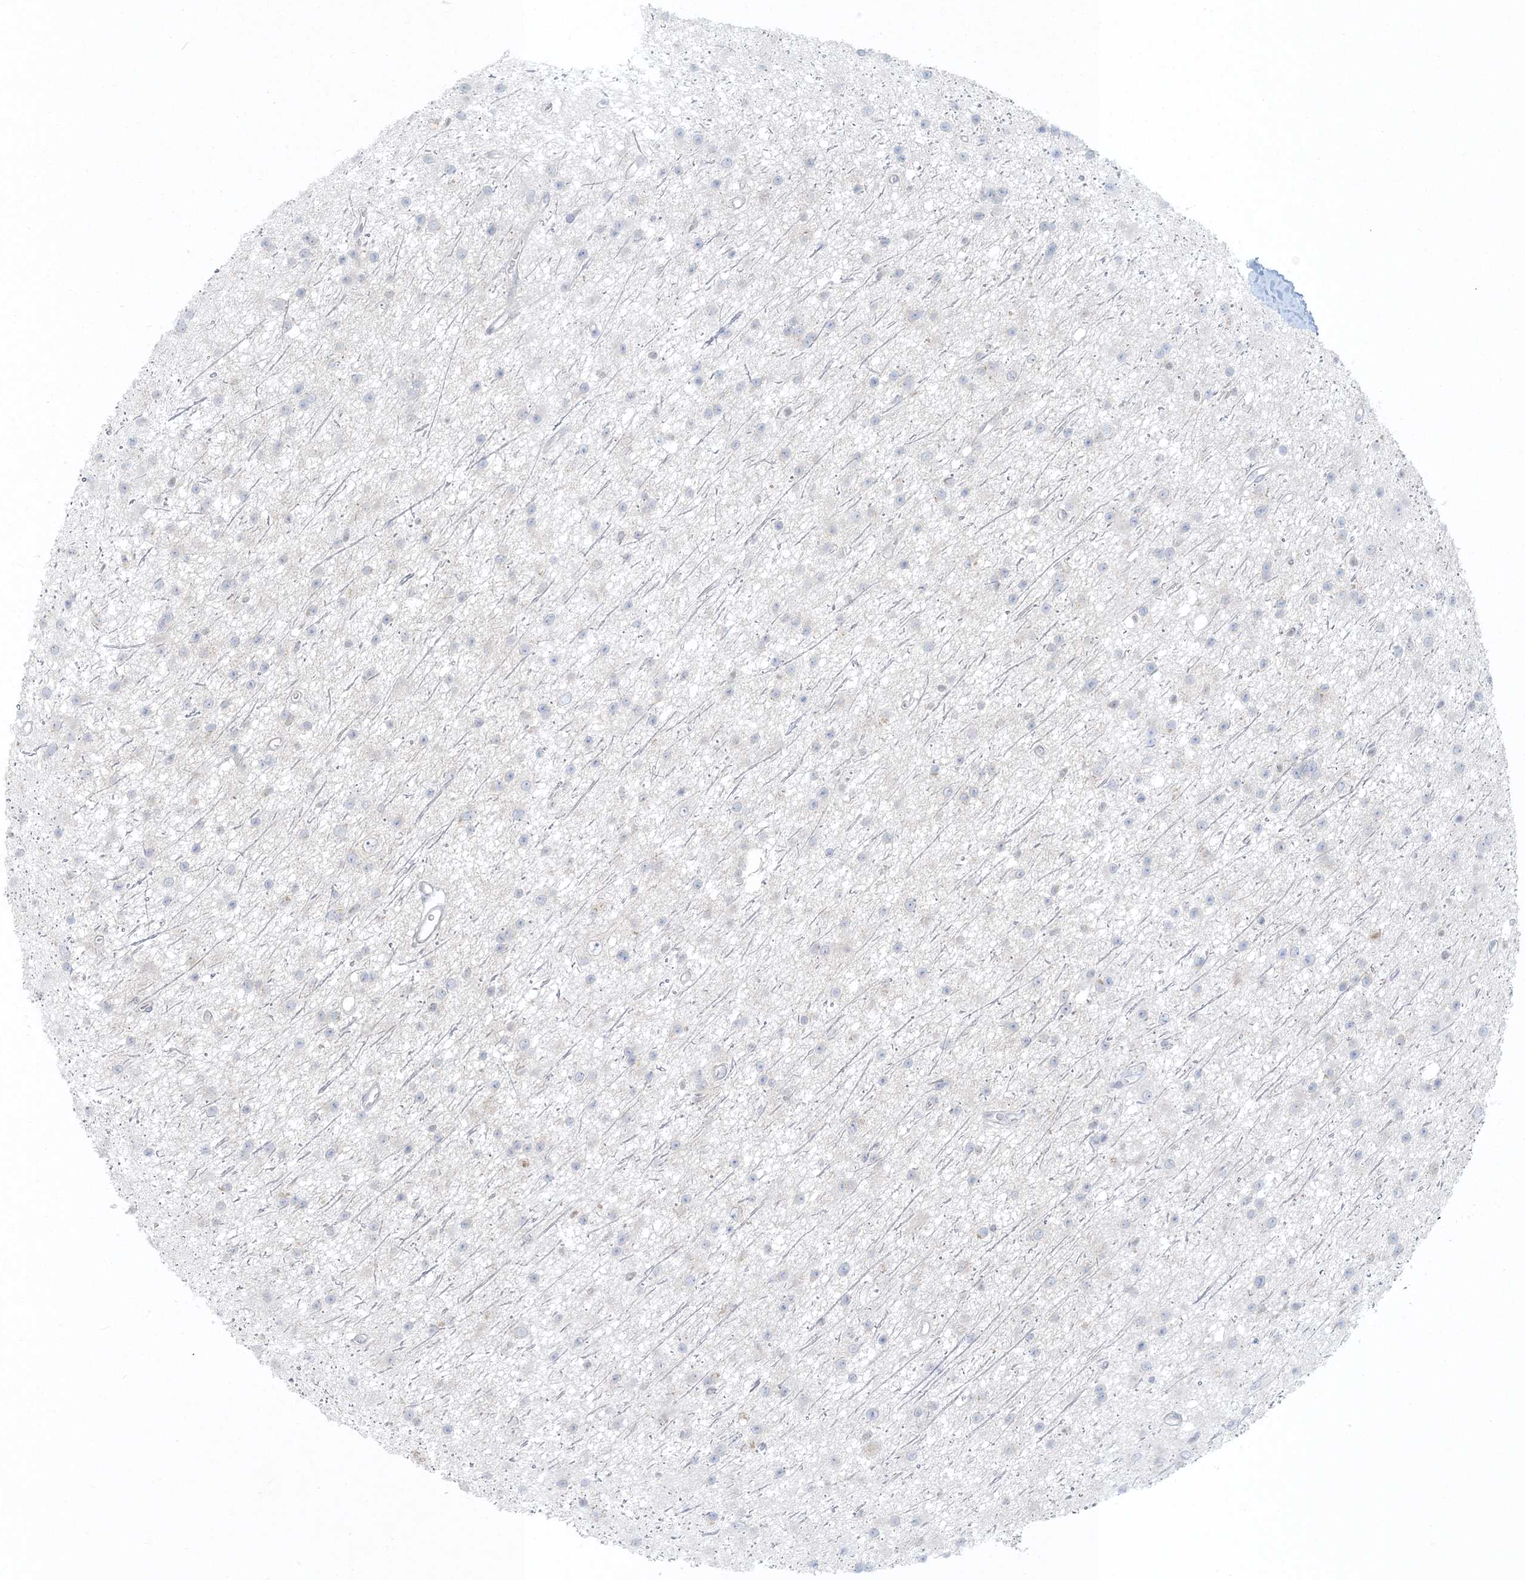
{"staining": {"intensity": "negative", "quantity": "none", "location": "none"}, "tissue": "glioma", "cell_type": "Tumor cells", "image_type": "cancer", "snomed": [{"axis": "morphology", "description": "Glioma, malignant, Low grade"}, {"axis": "topography", "description": "Cerebral cortex"}], "caption": "Tumor cells show no significant protein staining in malignant low-grade glioma.", "gene": "CTDNEP1", "patient": {"sex": "female", "age": 39}}